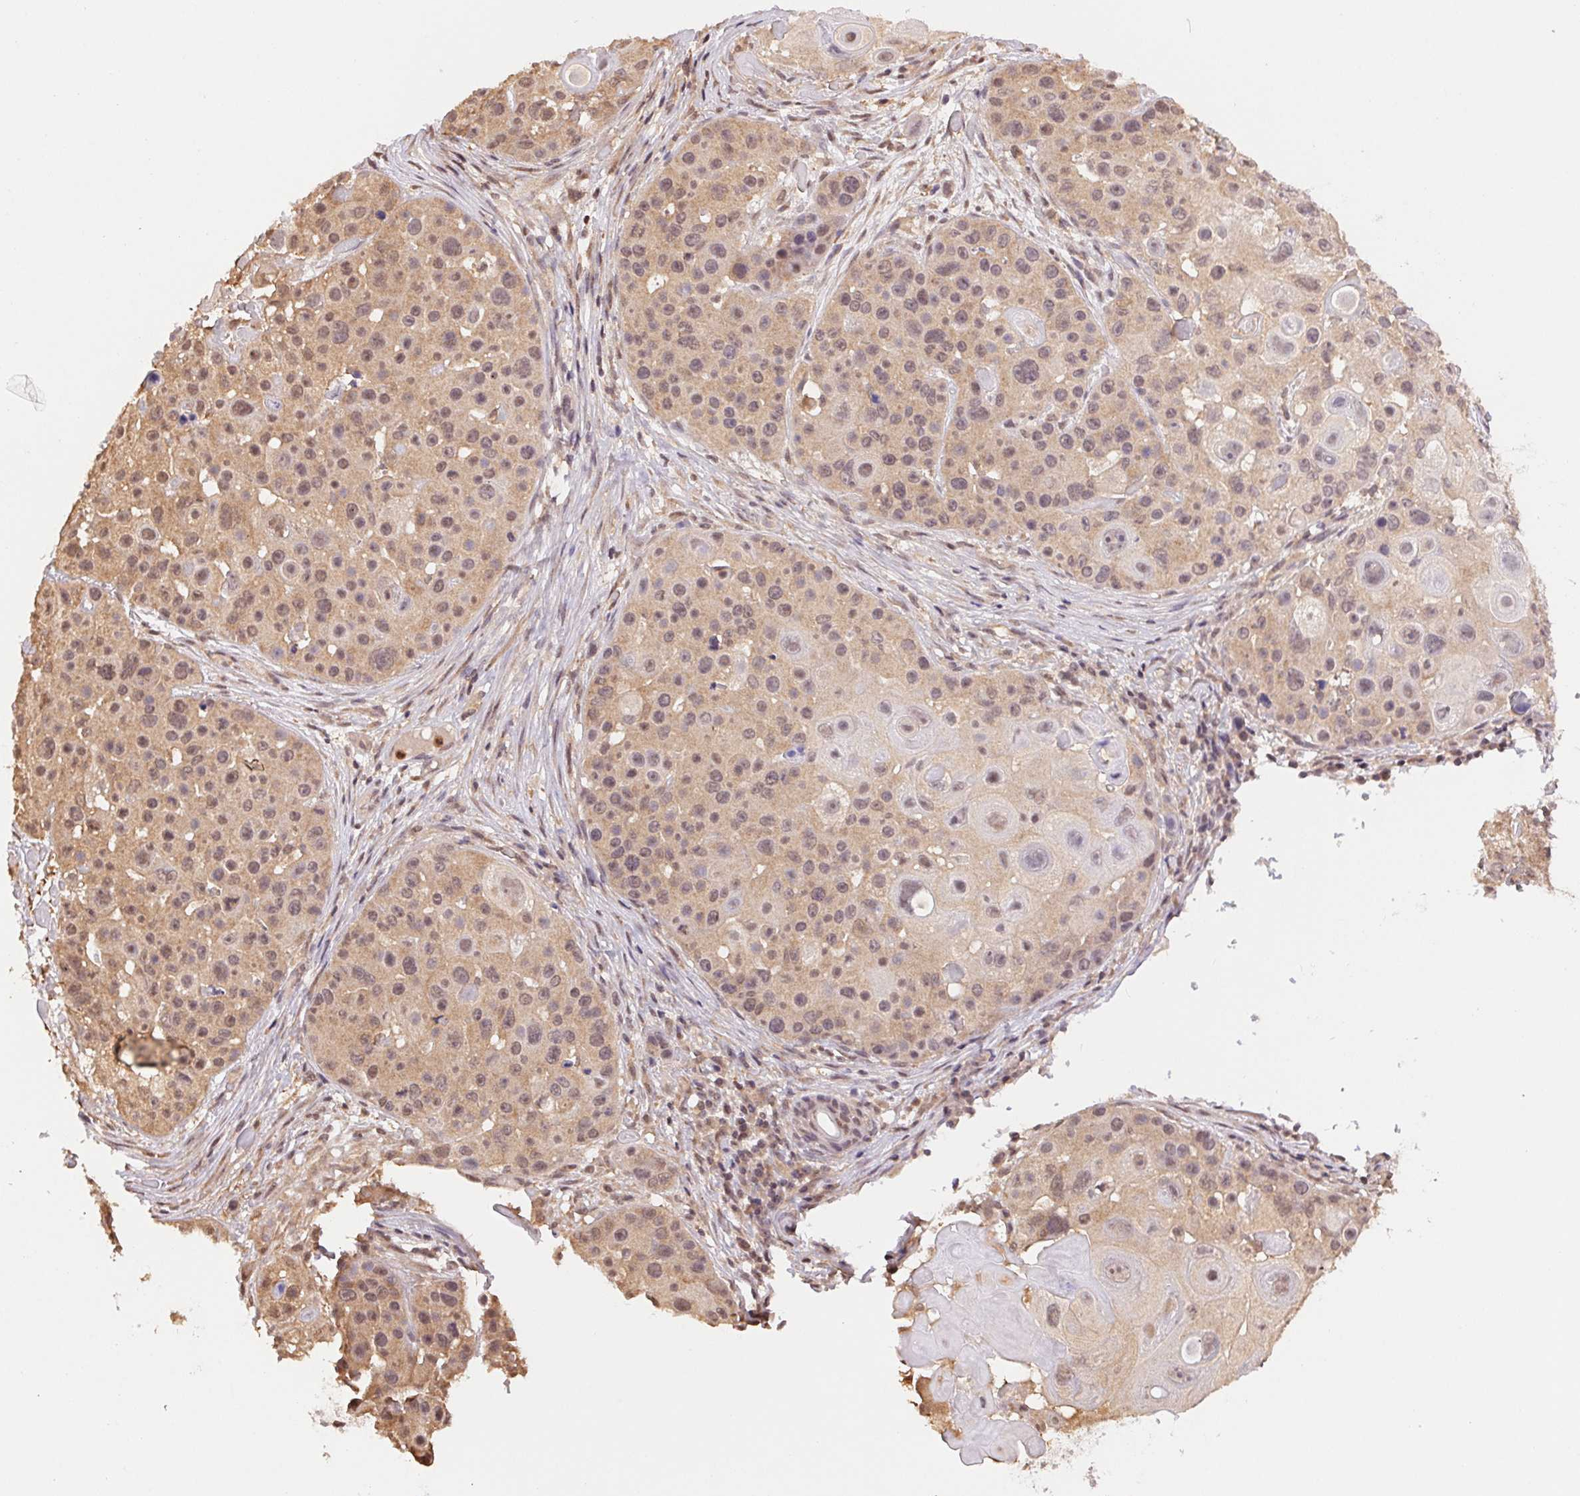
{"staining": {"intensity": "weak", "quantity": ">75%", "location": "cytoplasmic/membranous,nuclear"}, "tissue": "skin cancer", "cell_type": "Tumor cells", "image_type": "cancer", "snomed": [{"axis": "morphology", "description": "Squamous cell carcinoma, NOS"}, {"axis": "topography", "description": "Skin"}], "caption": "Immunohistochemical staining of skin squamous cell carcinoma shows low levels of weak cytoplasmic/membranous and nuclear protein positivity in about >75% of tumor cells. (Stains: DAB in brown, nuclei in blue, Microscopy: brightfield microscopy at high magnification).", "gene": "CDC123", "patient": {"sex": "male", "age": 92}}